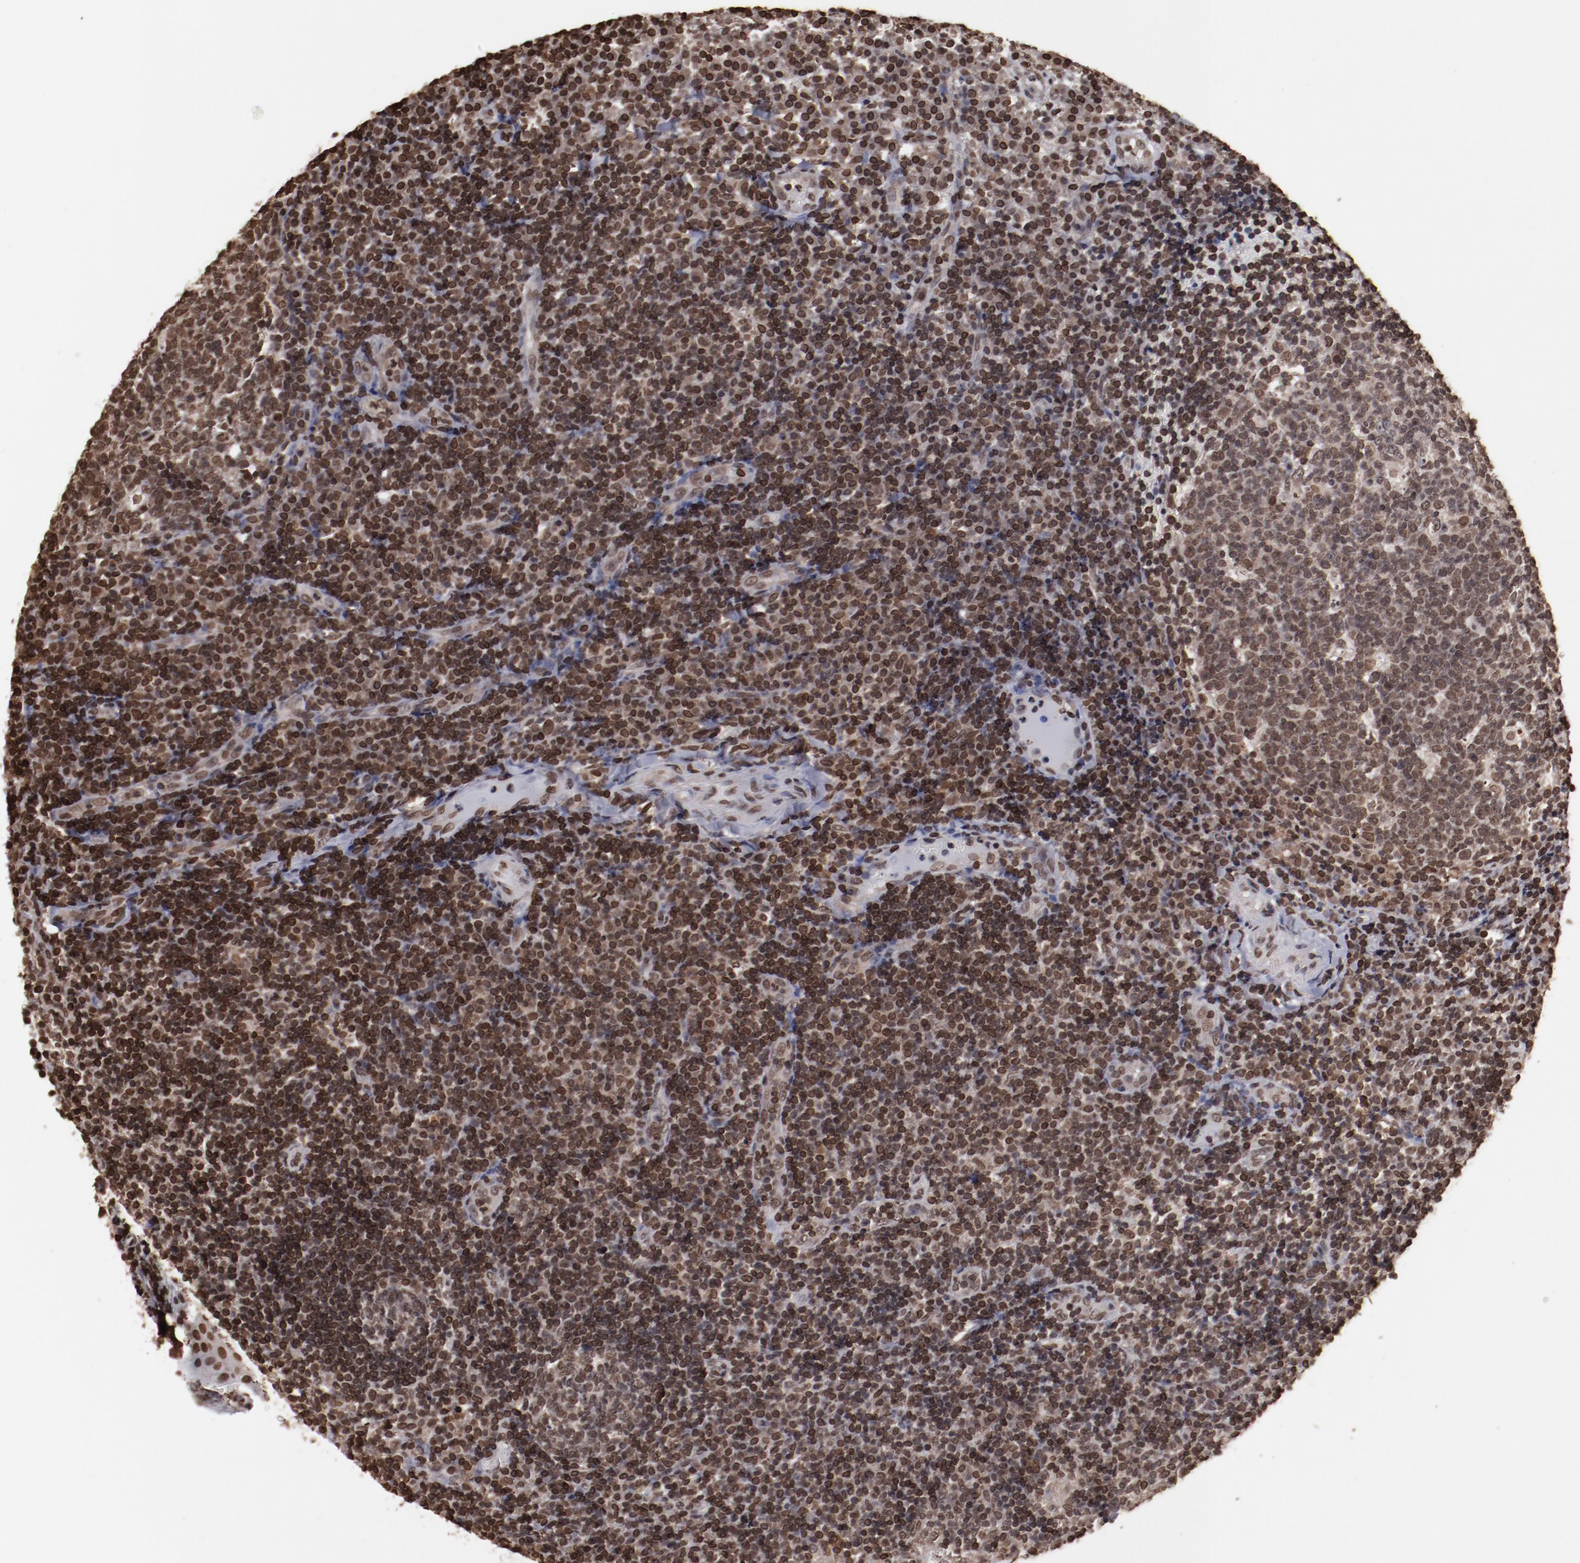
{"staining": {"intensity": "strong", "quantity": ">75%", "location": "nuclear"}, "tissue": "tonsil", "cell_type": "Germinal center cells", "image_type": "normal", "snomed": [{"axis": "morphology", "description": "Normal tissue, NOS"}, {"axis": "topography", "description": "Tonsil"}], "caption": "Immunohistochemical staining of normal human tonsil exhibits strong nuclear protein staining in approximately >75% of germinal center cells. (Brightfield microscopy of DAB IHC at high magnification).", "gene": "AKT1", "patient": {"sex": "female", "age": 40}}